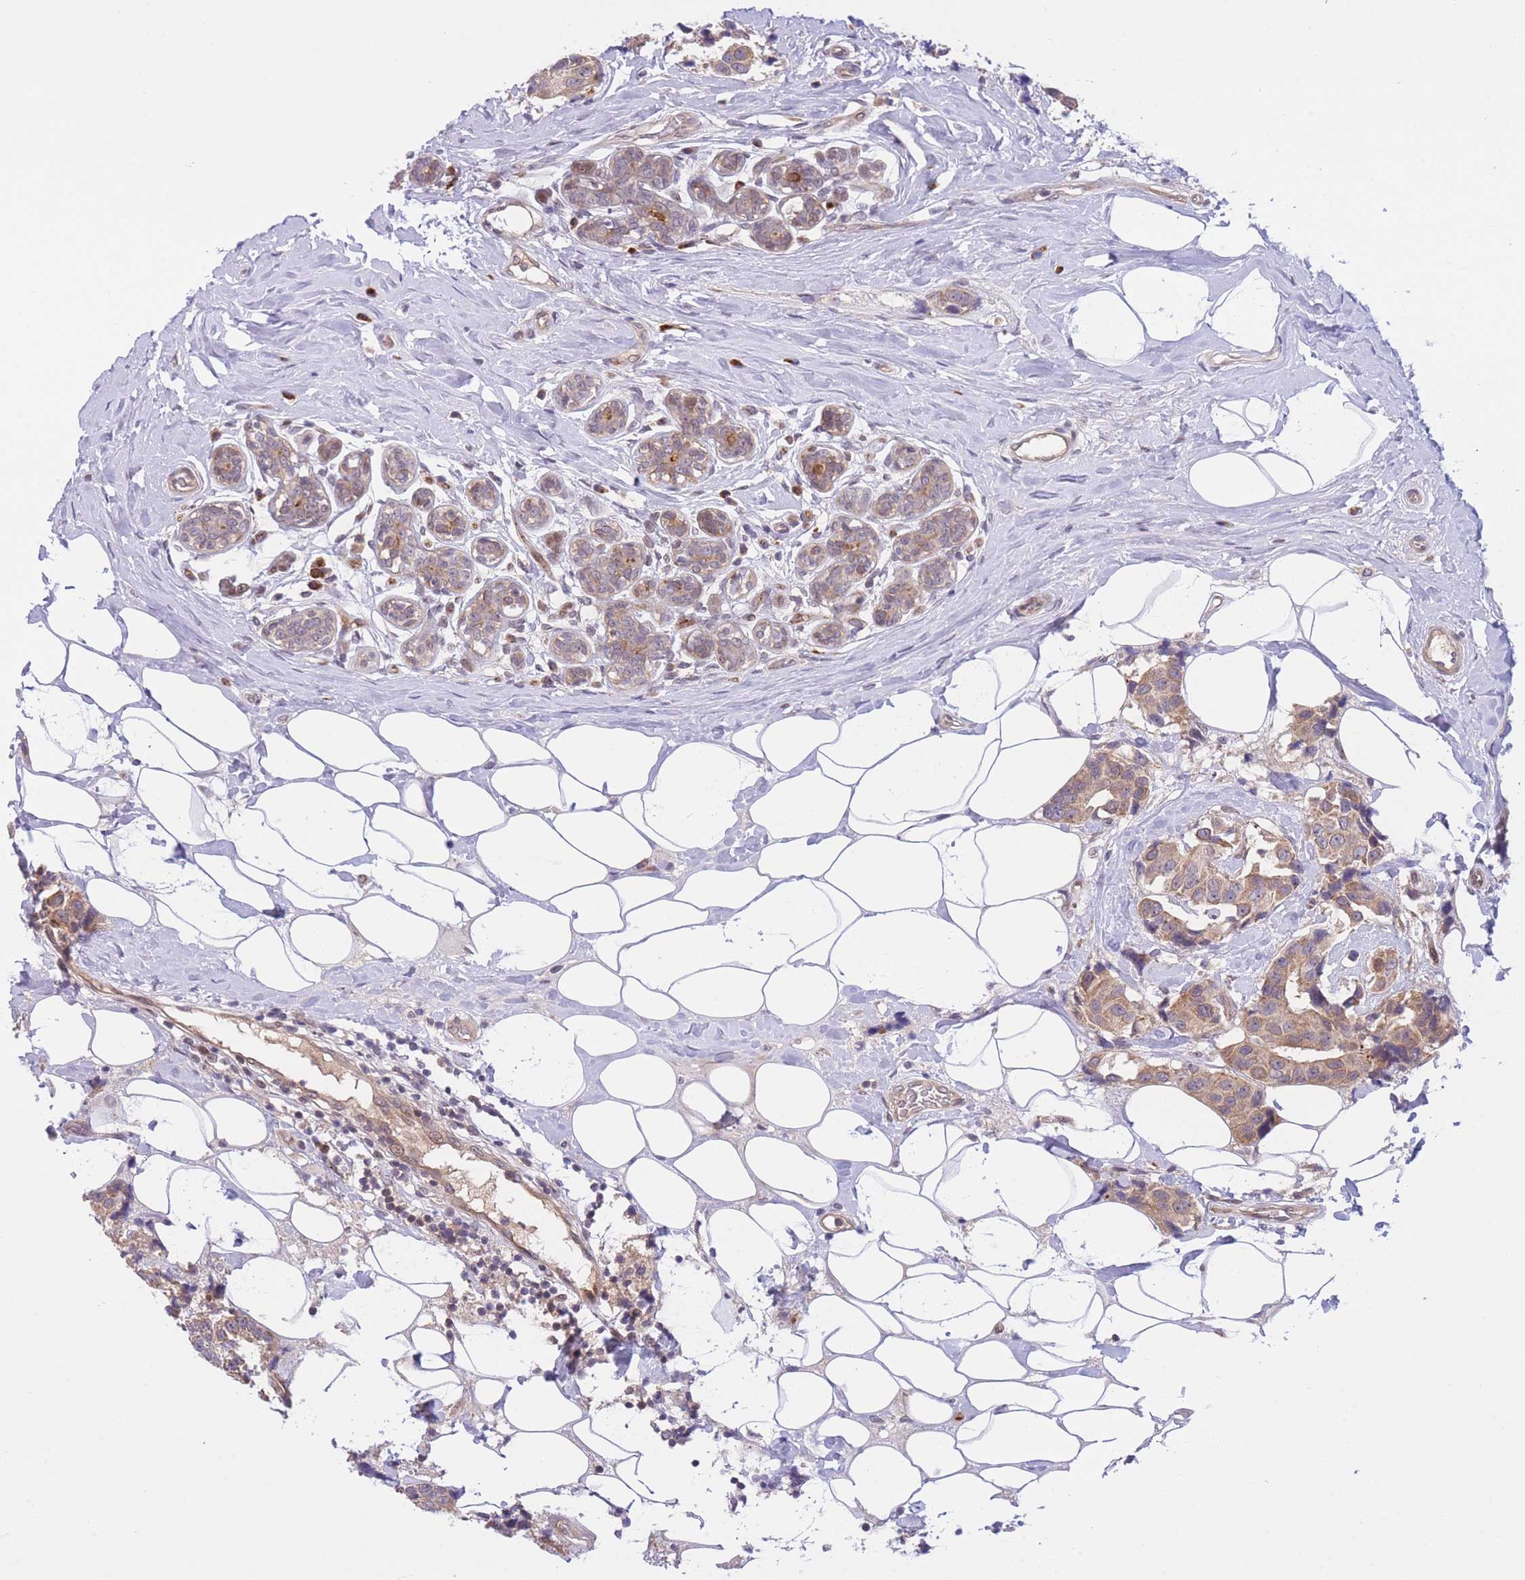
{"staining": {"intensity": "moderate", "quantity": ">75%", "location": "cytoplasmic/membranous"}, "tissue": "breast cancer", "cell_type": "Tumor cells", "image_type": "cancer", "snomed": [{"axis": "morphology", "description": "Normal tissue, NOS"}, {"axis": "morphology", "description": "Duct carcinoma"}, {"axis": "topography", "description": "Breast"}], "caption": "Human breast intraductal carcinoma stained with a protein marker reveals moderate staining in tumor cells.", "gene": "CDC25B", "patient": {"sex": "female", "age": 39}}